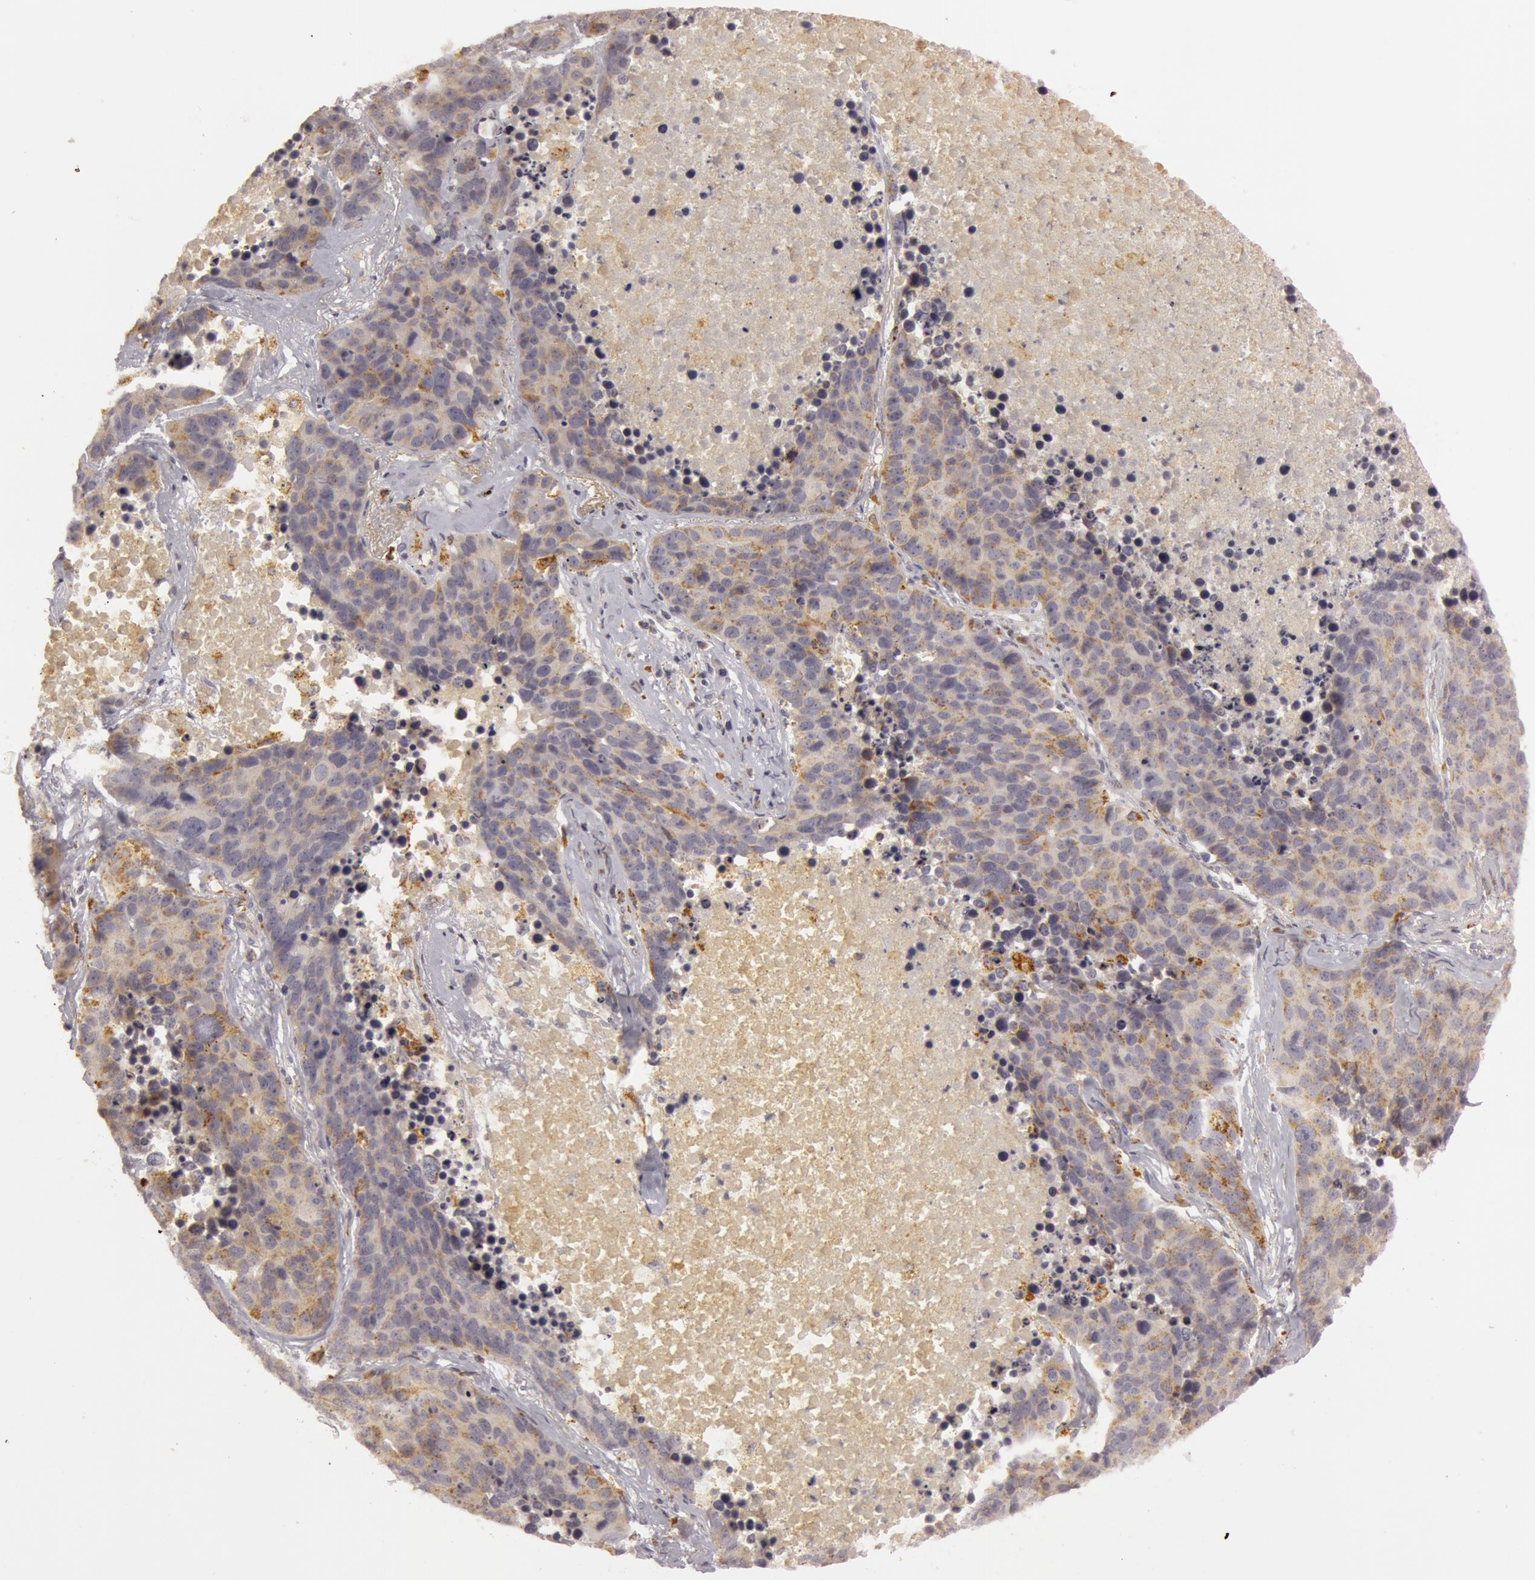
{"staining": {"intensity": "weak", "quantity": "25%-75%", "location": "cytoplasmic/membranous"}, "tissue": "lung cancer", "cell_type": "Tumor cells", "image_type": "cancer", "snomed": [{"axis": "morphology", "description": "Carcinoid, malignant, NOS"}, {"axis": "topography", "description": "Lung"}], "caption": "Protein analysis of lung cancer tissue reveals weak cytoplasmic/membranous expression in about 25%-75% of tumor cells.", "gene": "C7", "patient": {"sex": "male", "age": 60}}